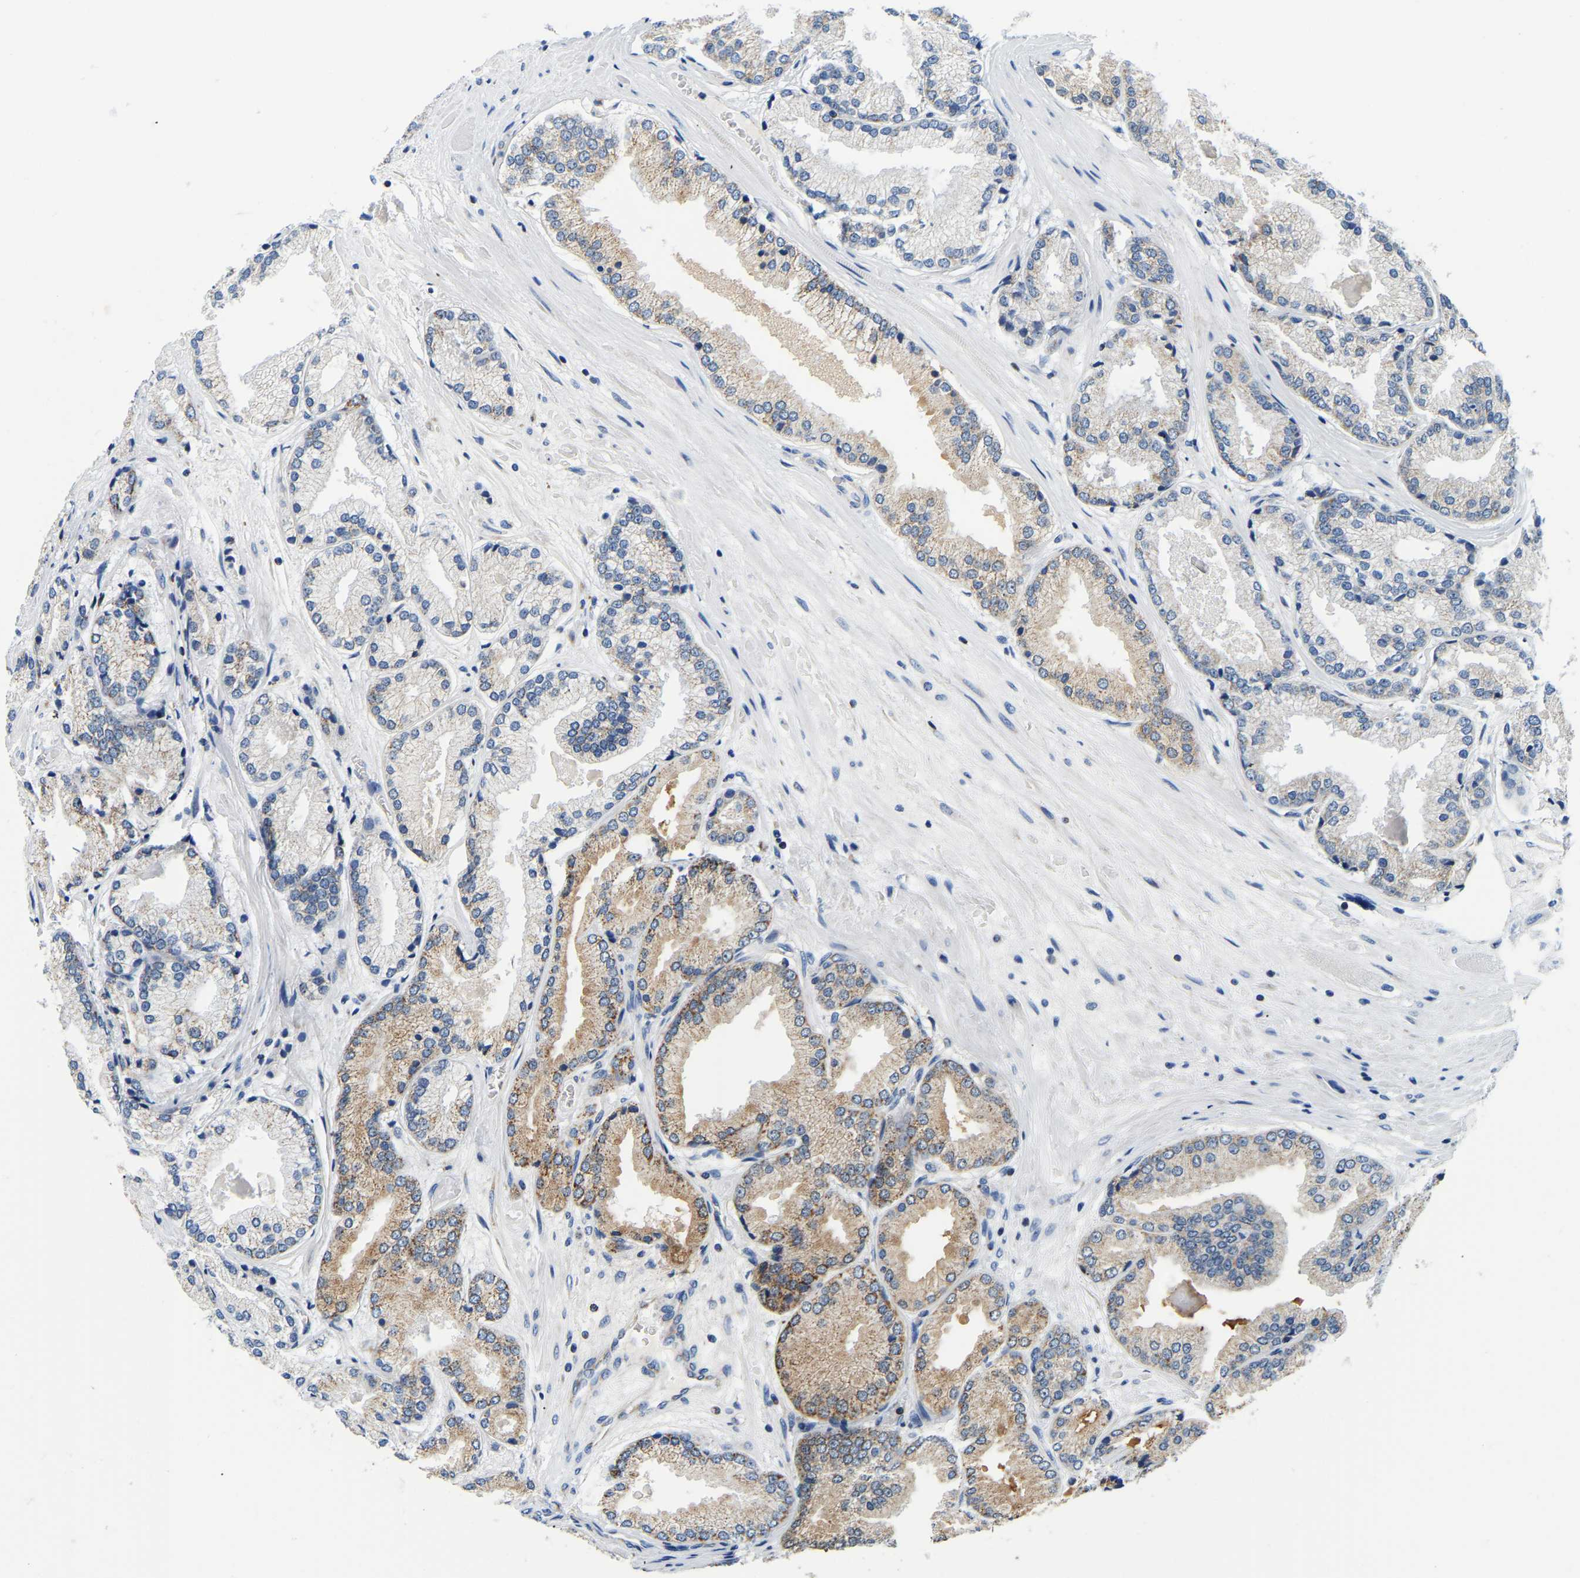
{"staining": {"intensity": "weak", "quantity": "25%-75%", "location": "cytoplasmic/membranous"}, "tissue": "prostate cancer", "cell_type": "Tumor cells", "image_type": "cancer", "snomed": [{"axis": "morphology", "description": "Adenocarcinoma, High grade"}, {"axis": "topography", "description": "Prostate"}], "caption": "An immunohistochemistry (IHC) image of tumor tissue is shown. Protein staining in brown labels weak cytoplasmic/membranous positivity in high-grade adenocarcinoma (prostate) within tumor cells. Using DAB (3,3'-diaminobenzidine) (brown) and hematoxylin (blue) stains, captured at high magnification using brightfield microscopy.", "gene": "SFXN1", "patient": {"sex": "male", "age": 59}}